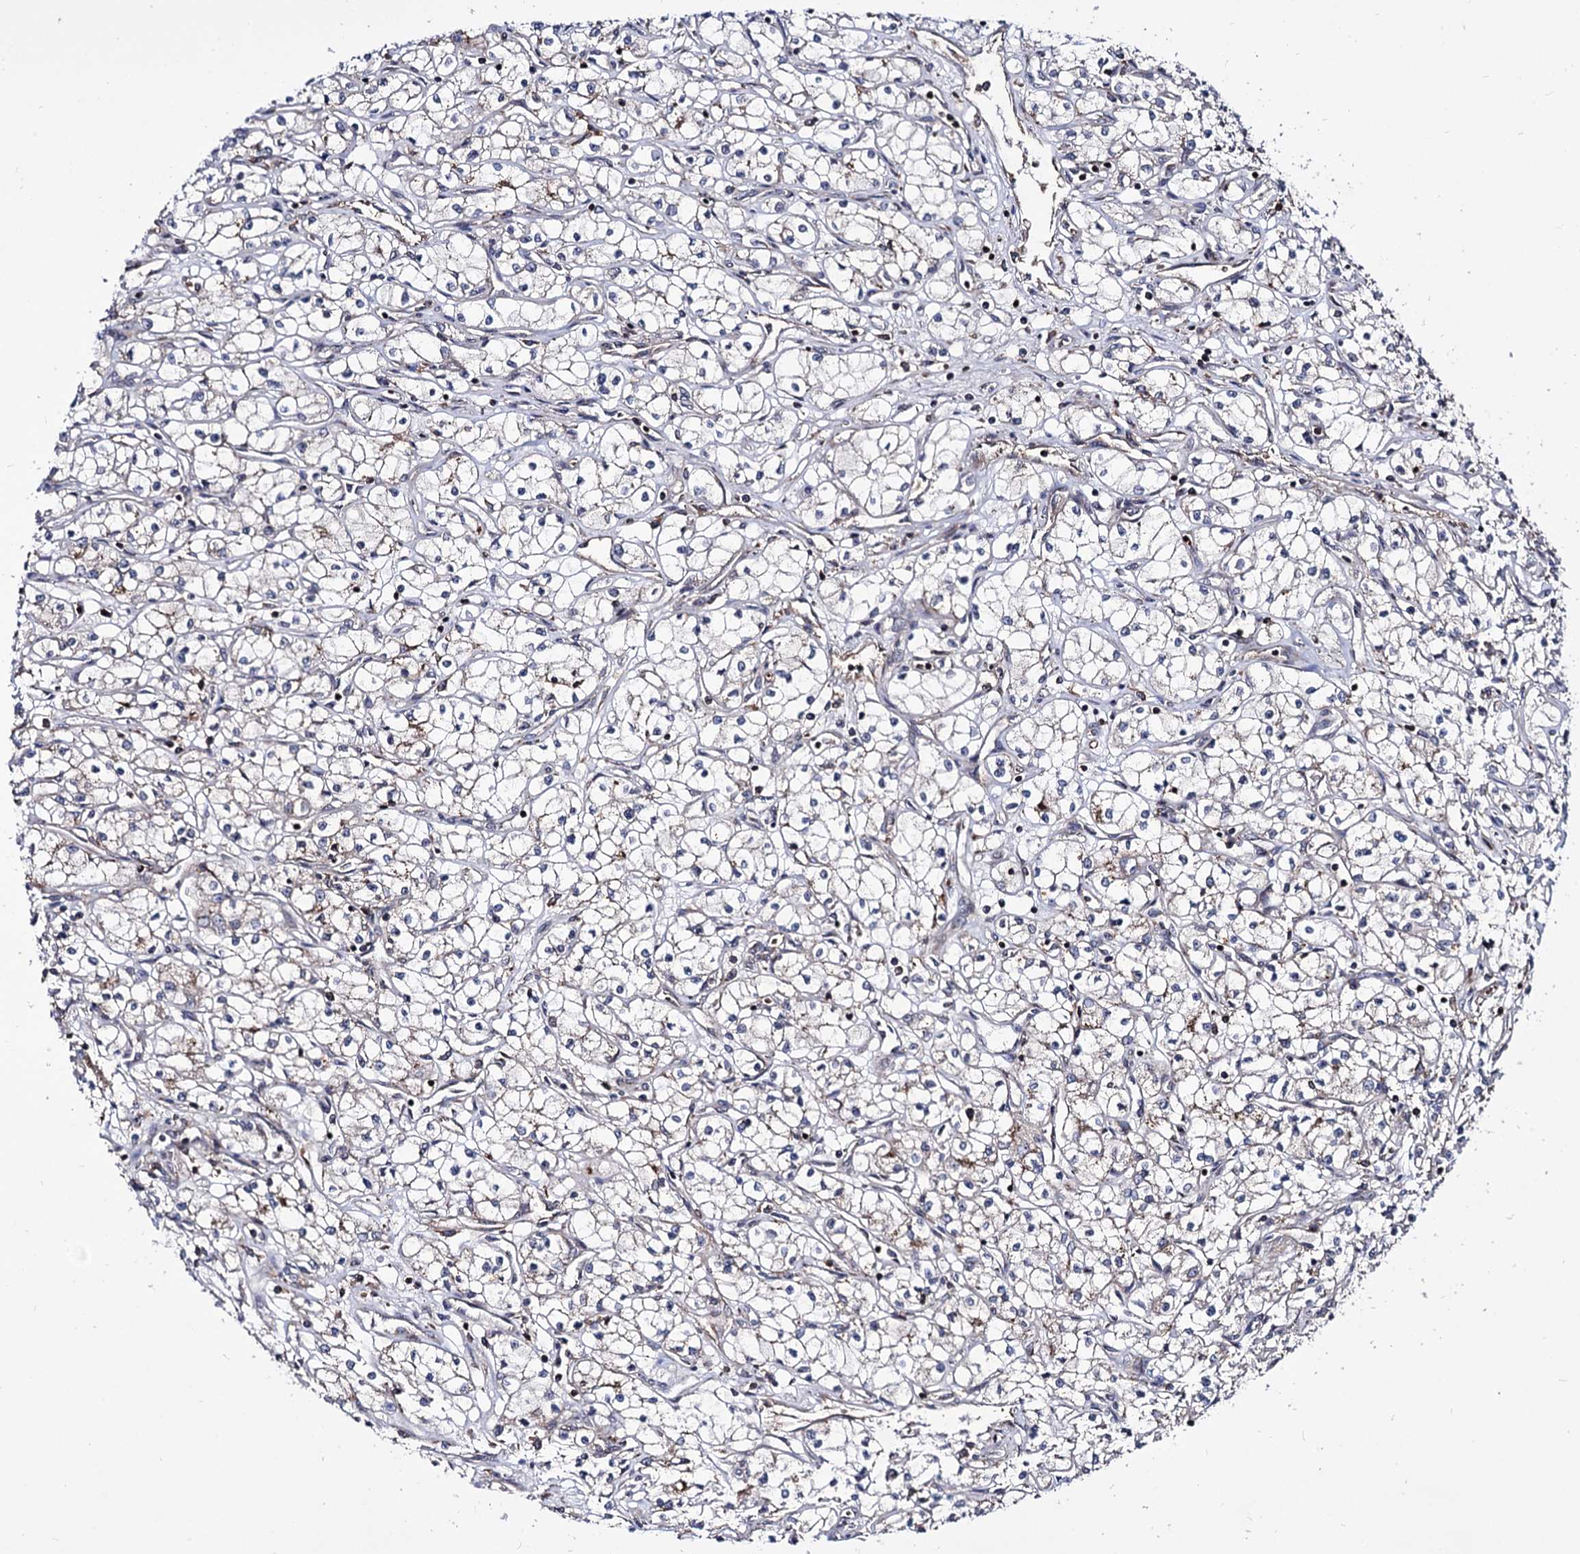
{"staining": {"intensity": "weak", "quantity": "25%-75%", "location": "cytoplasmic/membranous"}, "tissue": "renal cancer", "cell_type": "Tumor cells", "image_type": "cancer", "snomed": [{"axis": "morphology", "description": "Adenocarcinoma, NOS"}, {"axis": "topography", "description": "Kidney"}], "caption": "Weak cytoplasmic/membranous staining is identified in approximately 25%-75% of tumor cells in renal adenocarcinoma. The staining was performed using DAB to visualize the protein expression in brown, while the nuclei were stained in blue with hematoxylin (Magnification: 20x).", "gene": "MICAL2", "patient": {"sex": "male", "age": 59}}